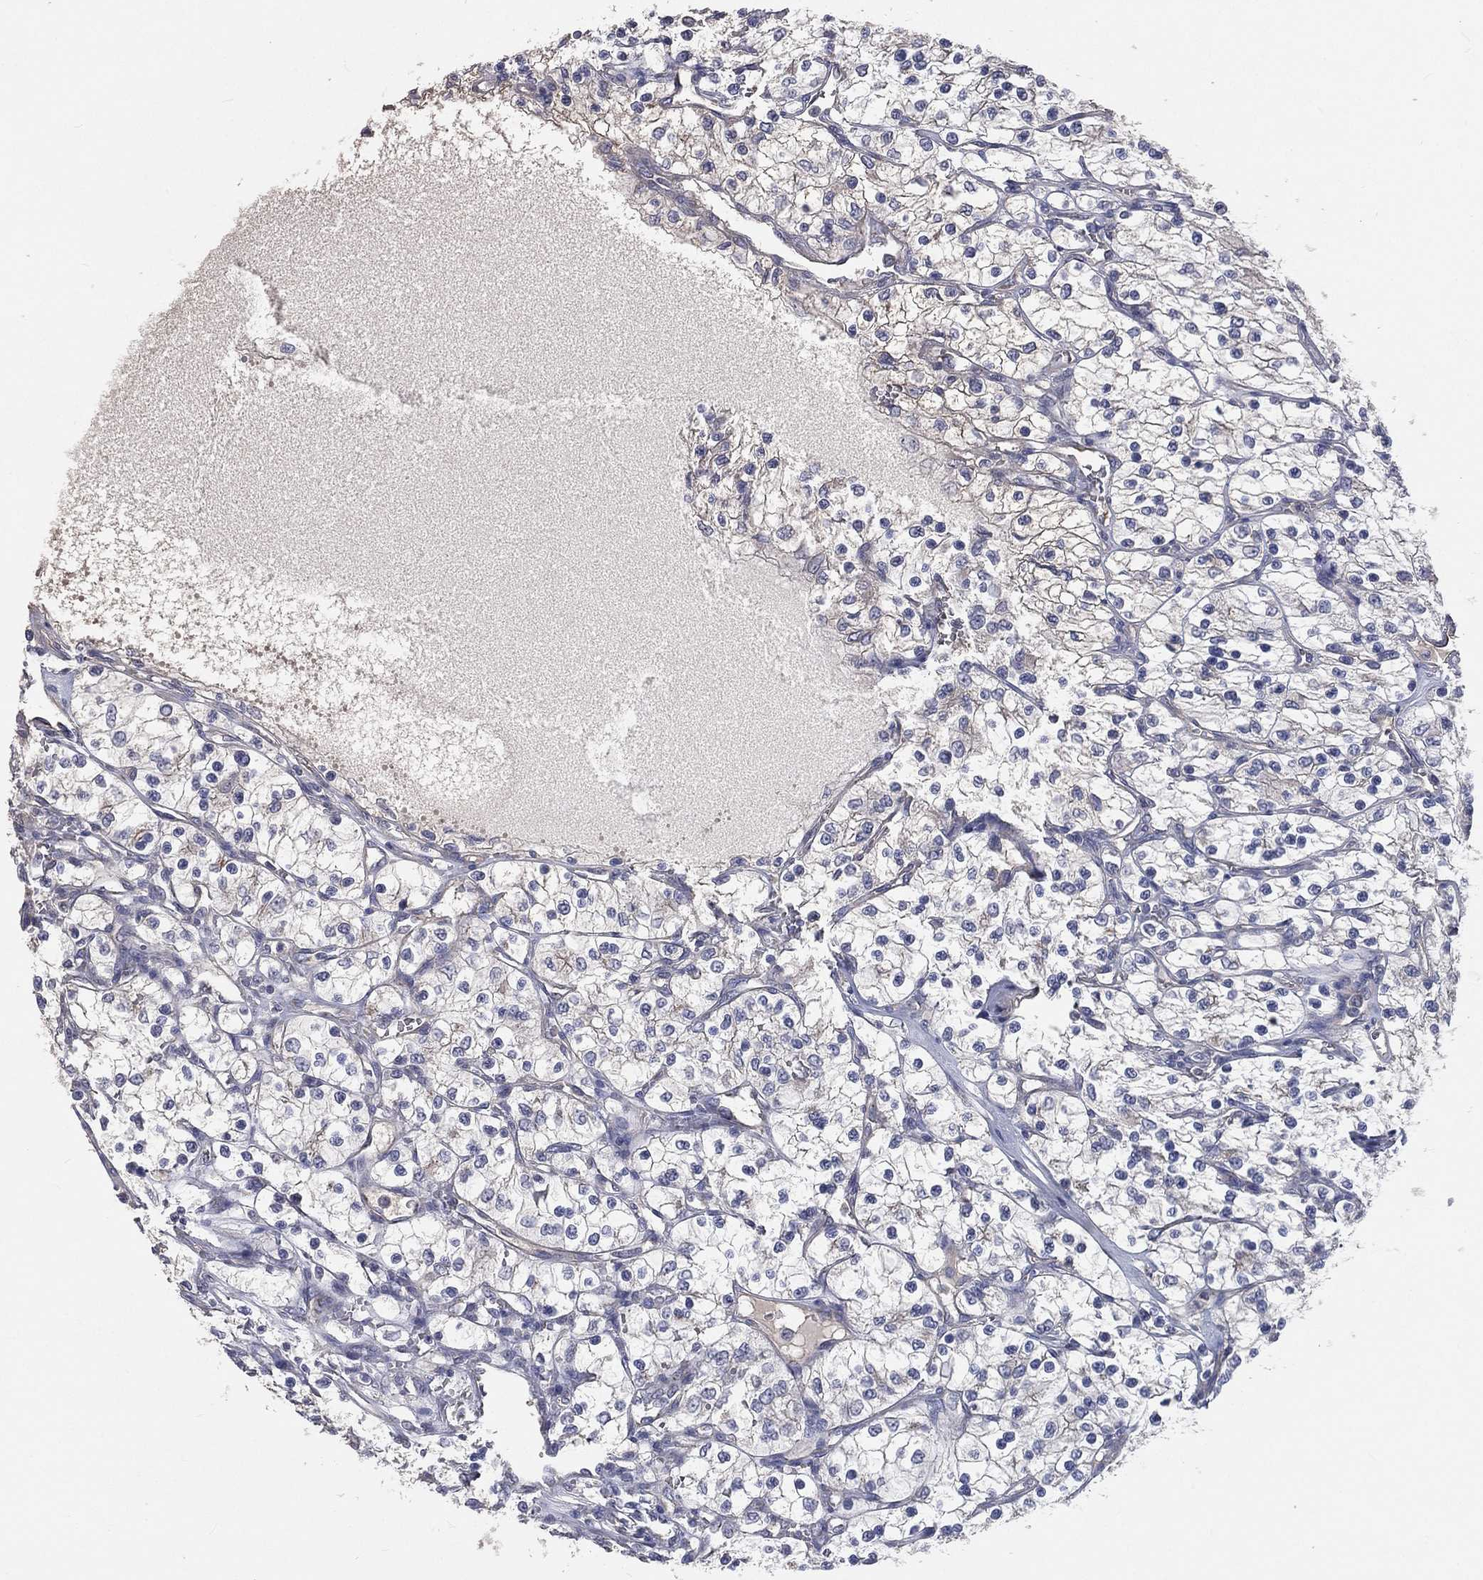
{"staining": {"intensity": "negative", "quantity": "none", "location": "none"}, "tissue": "renal cancer", "cell_type": "Tumor cells", "image_type": "cancer", "snomed": [{"axis": "morphology", "description": "Adenocarcinoma, NOS"}, {"axis": "topography", "description": "Kidney"}], "caption": "Protein analysis of renal adenocarcinoma shows no significant staining in tumor cells.", "gene": "CROCC", "patient": {"sex": "female", "age": 69}}